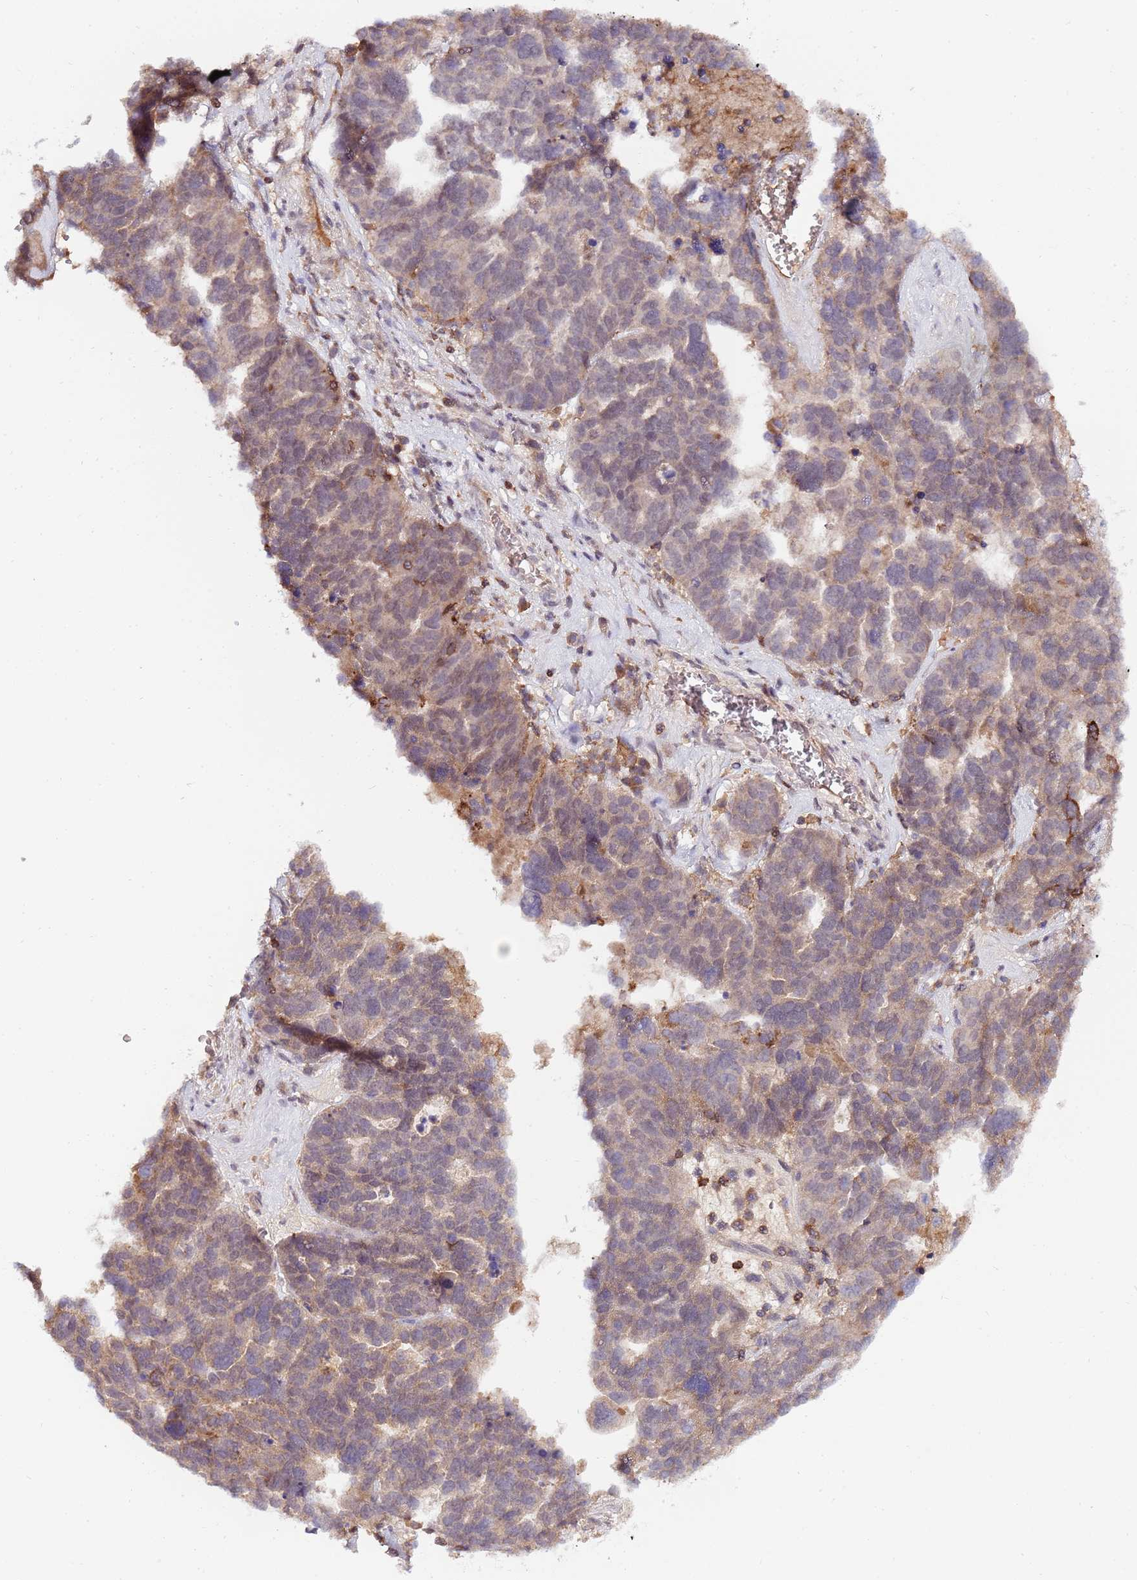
{"staining": {"intensity": "moderate", "quantity": "<25%", "location": "cytoplasmic/membranous"}, "tissue": "ovarian cancer", "cell_type": "Tumor cells", "image_type": "cancer", "snomed": [{"axis": "morphology", "description": "Cystadenocarcinoma, serous, NOS"}, {"axis": "topography", "description": "Ovary"}], "caption": "High-power microscopy captured an immunohistochemistry (IHC) image of ovarian serous cystadenocarcinoma, revealing moderate cytoplasmic/membranous positivity in about <25% of tumor cells.", "gene": "ZNF624", "patient": {"sex": "female", "age": 59}}